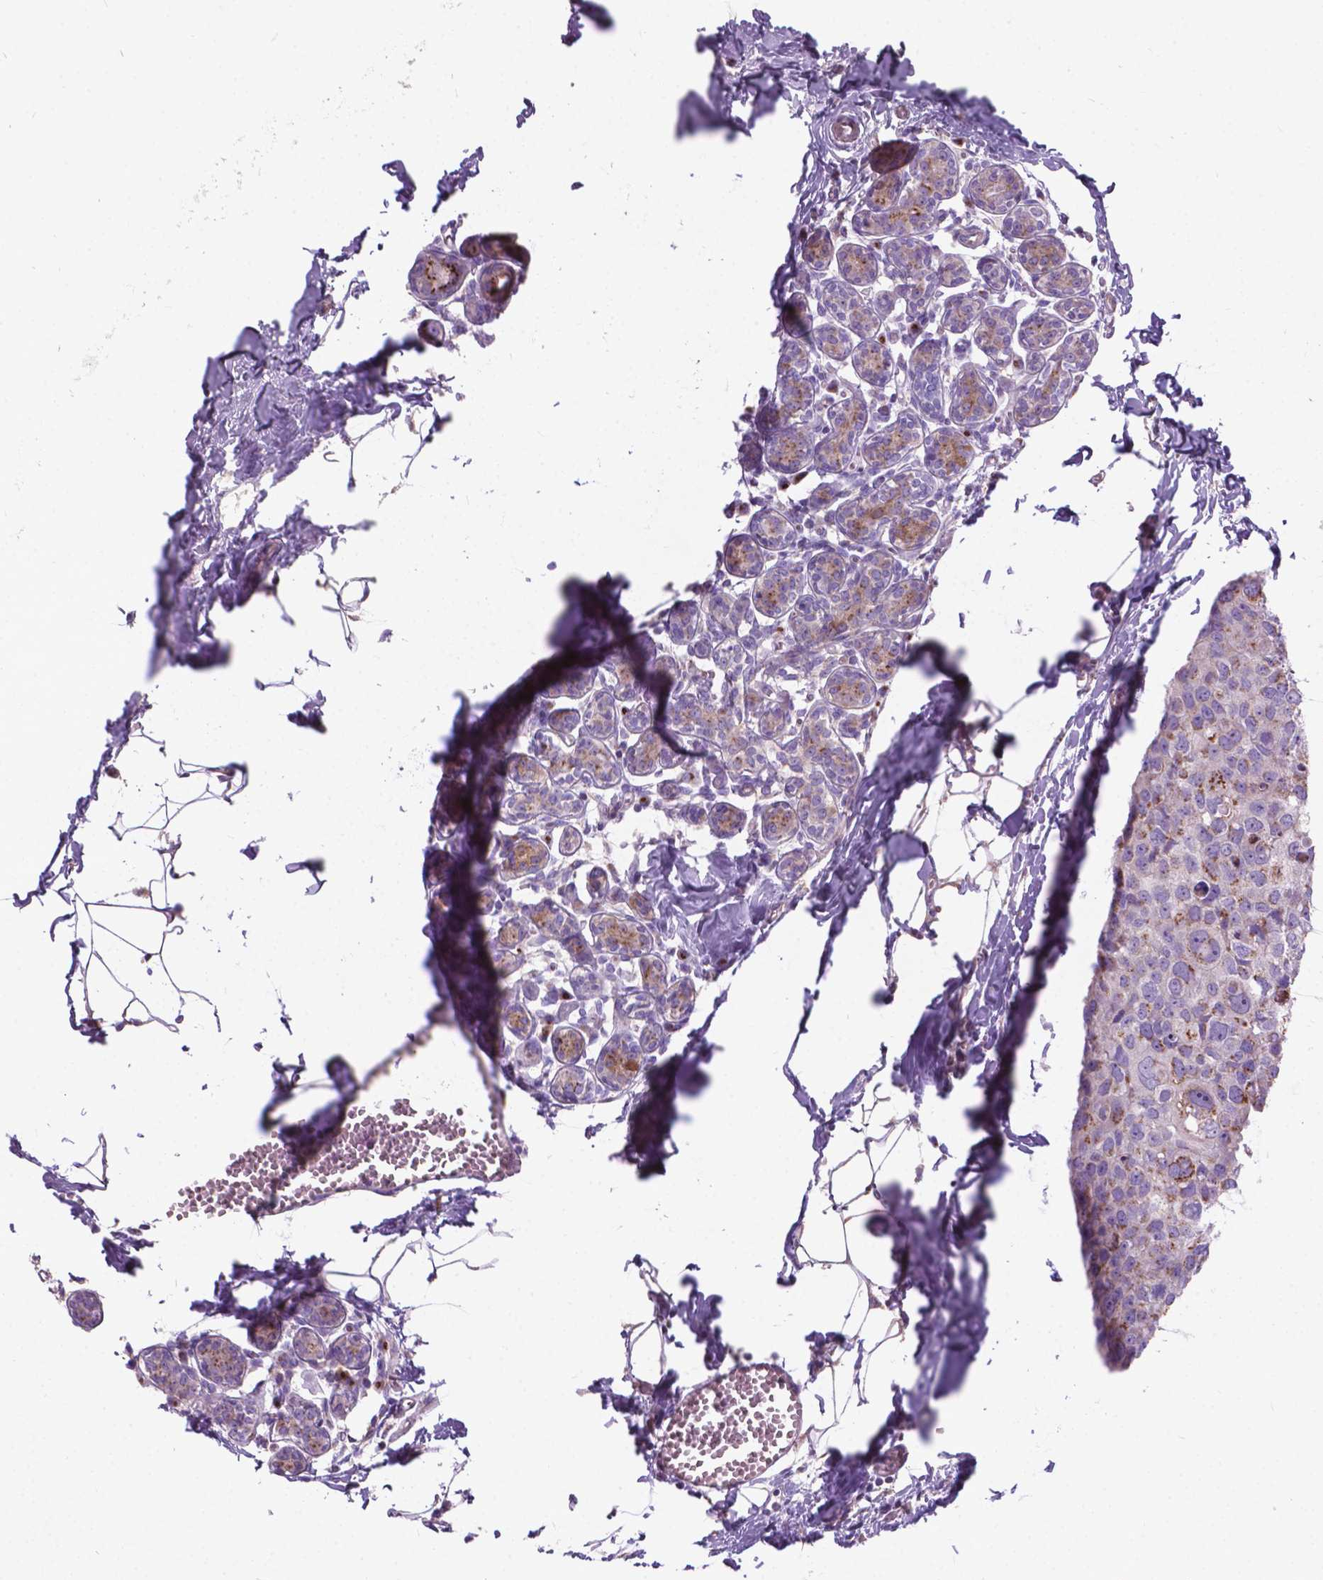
{"staining": {"intensity": "moderate", "quantity": "<25%", "location": "cytoplasmic/membranous"}, "tissue": "breast cancer", "cell_type": "Tumor cells", "image_type": "cancer", "snomed": [{"axis": "morphology", "description": "Duct carcinoma"}, {"axis": "topography", "description": "Breast"}], "caption": "Immunohistochemistry (IHC) (DAB) staining of infiltrating ductal carcinoma (breast) shows moderate cytoplasmic/membranous protein positivity in about <25% of tumor cells.", "gene": "ATG4D", "patient": {"sex": "female", "age": 38}}